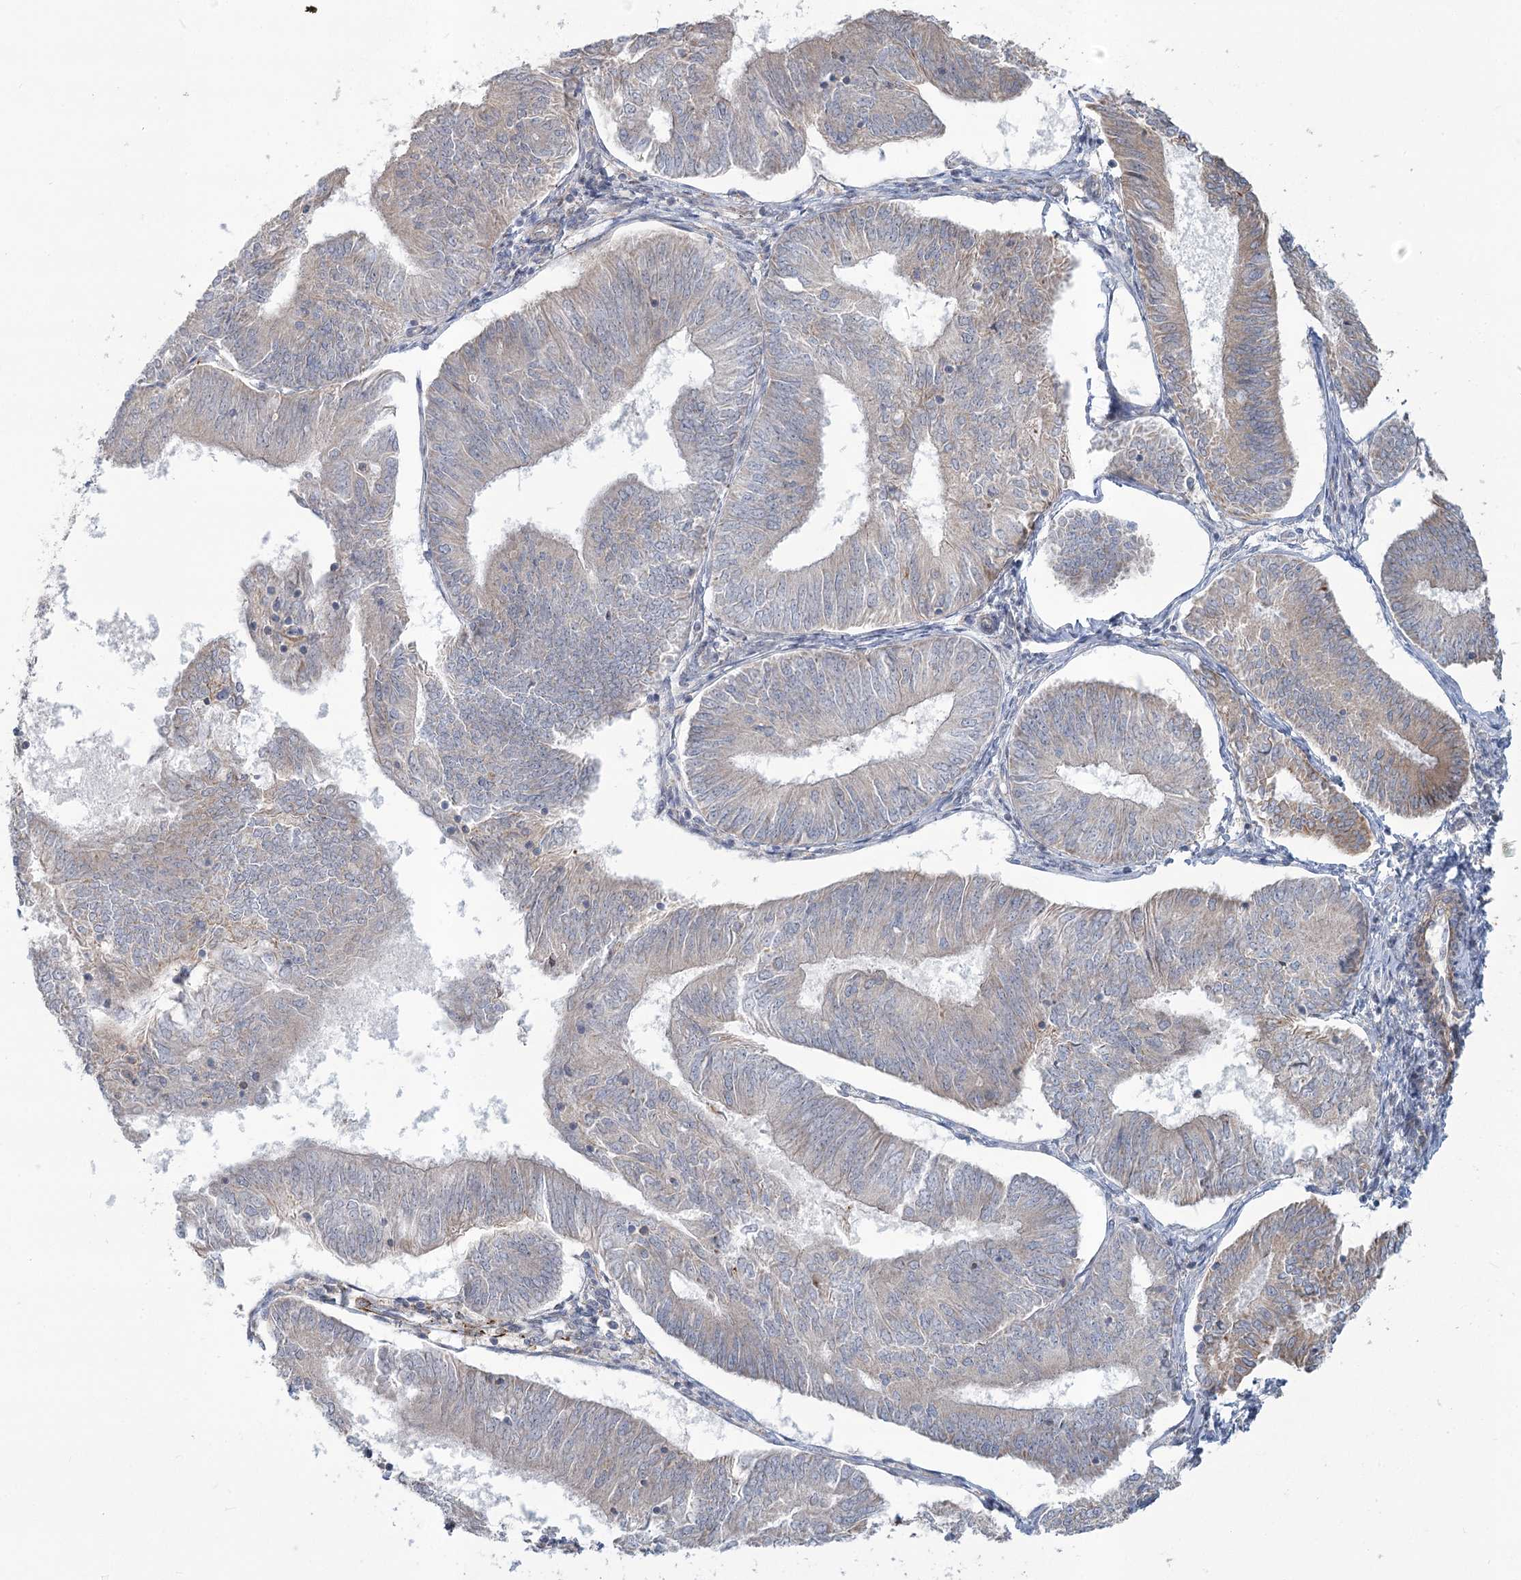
{"staining": {"intensity": "weak", "quantity": "<25%", "location": "cytoplasmic/membranous"}, "tissue": "endometrial cancer", "cell_type": "Tumor cells", "image_type": "cancer", "snomed": [{"axis": "morphology", "description": "Adenocarcinoma, NOS"}, {"axis": "topography", "description": "Endometrium"}], "caption": "Photomicrograph shows no protein staining in tumor cells of adenocarcinoma (endometrial) tissue.", "gene": "MTG1", "patient": {"sex": "female", "age": 58}}